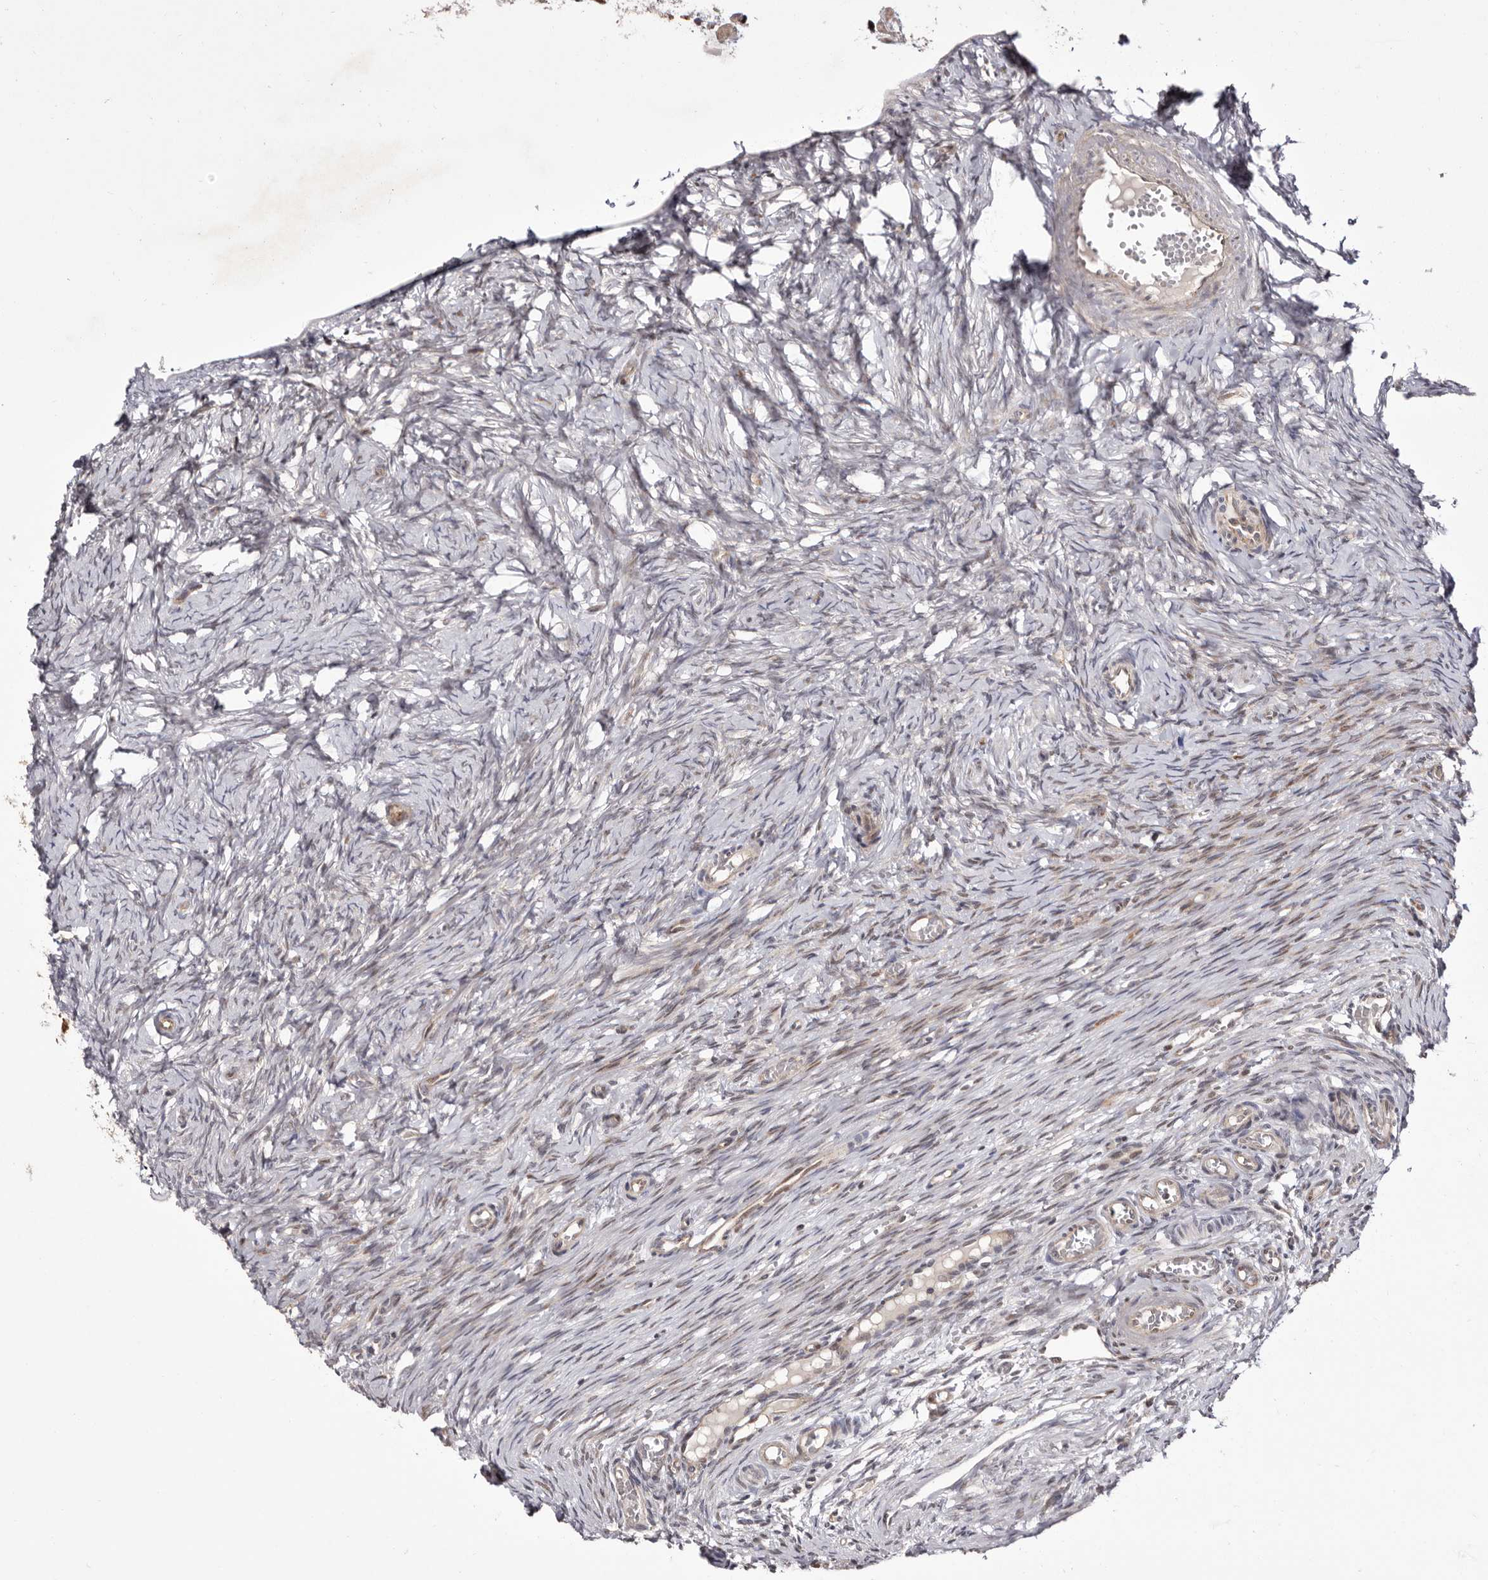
{"staining": {"intensity": "negative", "quantity": "none", "location": "none"}, "tissue": "ovary", "cell_type": "Ovarian stroma cells", "image_type": "normal", "snomed": [{"axis": "morphology", "description": "Adenocarcinoma, NOS"}, {"axis": "topography", "description": "Endometrium"}], "caption": "This is an immunohistochemistry micrograph of unremarkable ovary. There is no staining in ovarian stroma cells.", "gene": "GLRX3", "patient": {"sex": "female", "age": 32}}